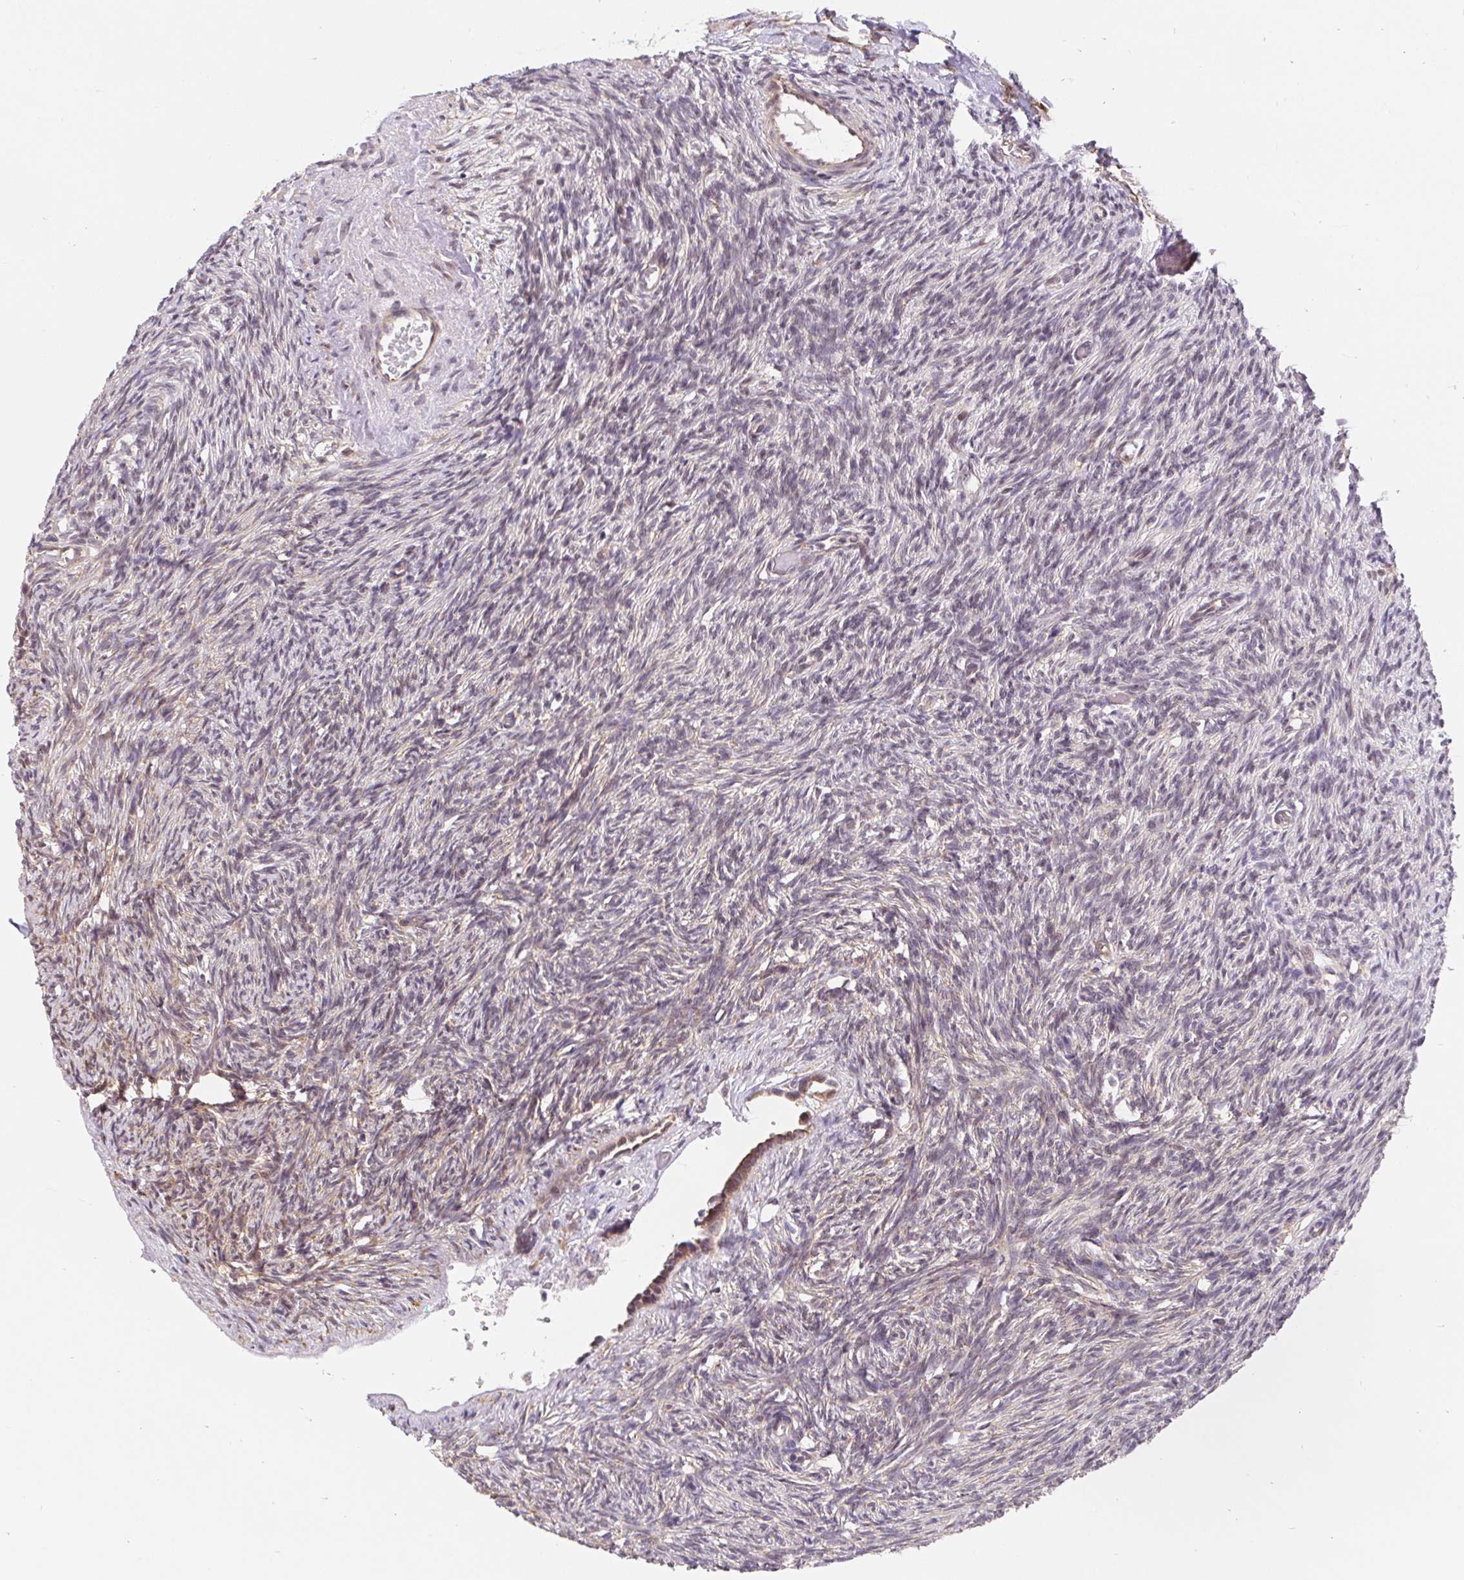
{"staining": {"intensity": "weak", "quantity": "<25%", "location": "cytoplasmic/membranous"}, "tissue": "ovary", "cell_type": "Ovarian stroma cells", "image_type": "normal", "snomed": [{"axis": "morphology", "description": "Normal tissue, NOS"}, {"axis": "topography", "description": "Ovary"}], "caption": "Immunohistochemistry (IHC) of benign human ovary shows no staining in ovarian stroma cells. Nuclei are stained in blue.", "gene": "LYPD5", "patient": {"sex": "female", "age": 33}}